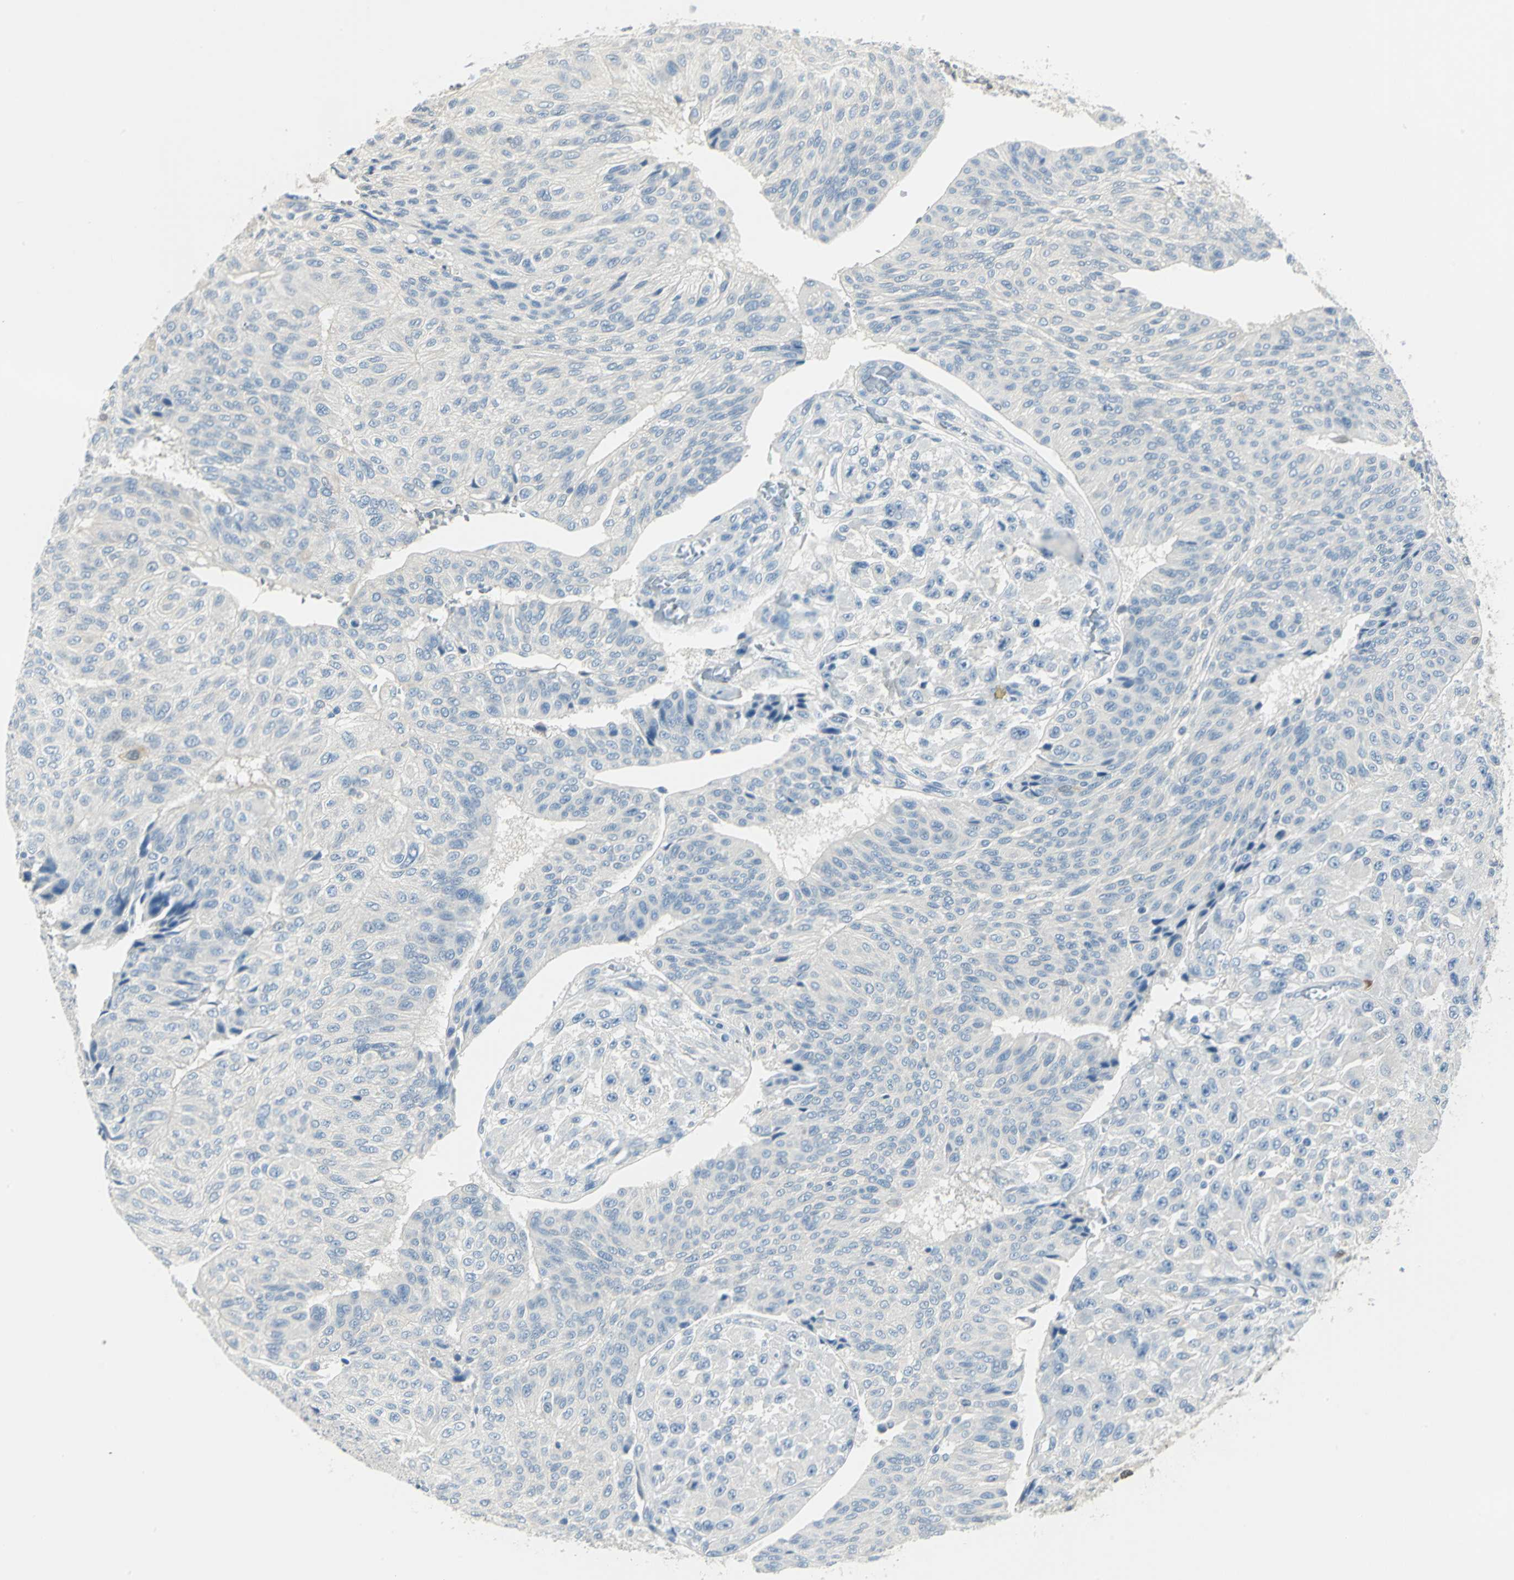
{"staining": {"intensity": "negative", "quantity": "none", "location": "none"}, "tissue": "urothelial cancer", "cell_type": "Tumor cells", "image_type": "cancer", "snomed": [{"axis": "morphology", "description": "Urothelial carcinoma, High grade"}, {"axis": "topography", "description": "Urinary bladder"}], "caption": "Immunohistochemistry (IHC) image of neoplastic tissue: human urothelial carcinoma (high-grade) stained with DAB exhibits no significant protein staining in tumor cells.", "gene": "UCHL1", "patient": {"sex": "male", "age": 66}}